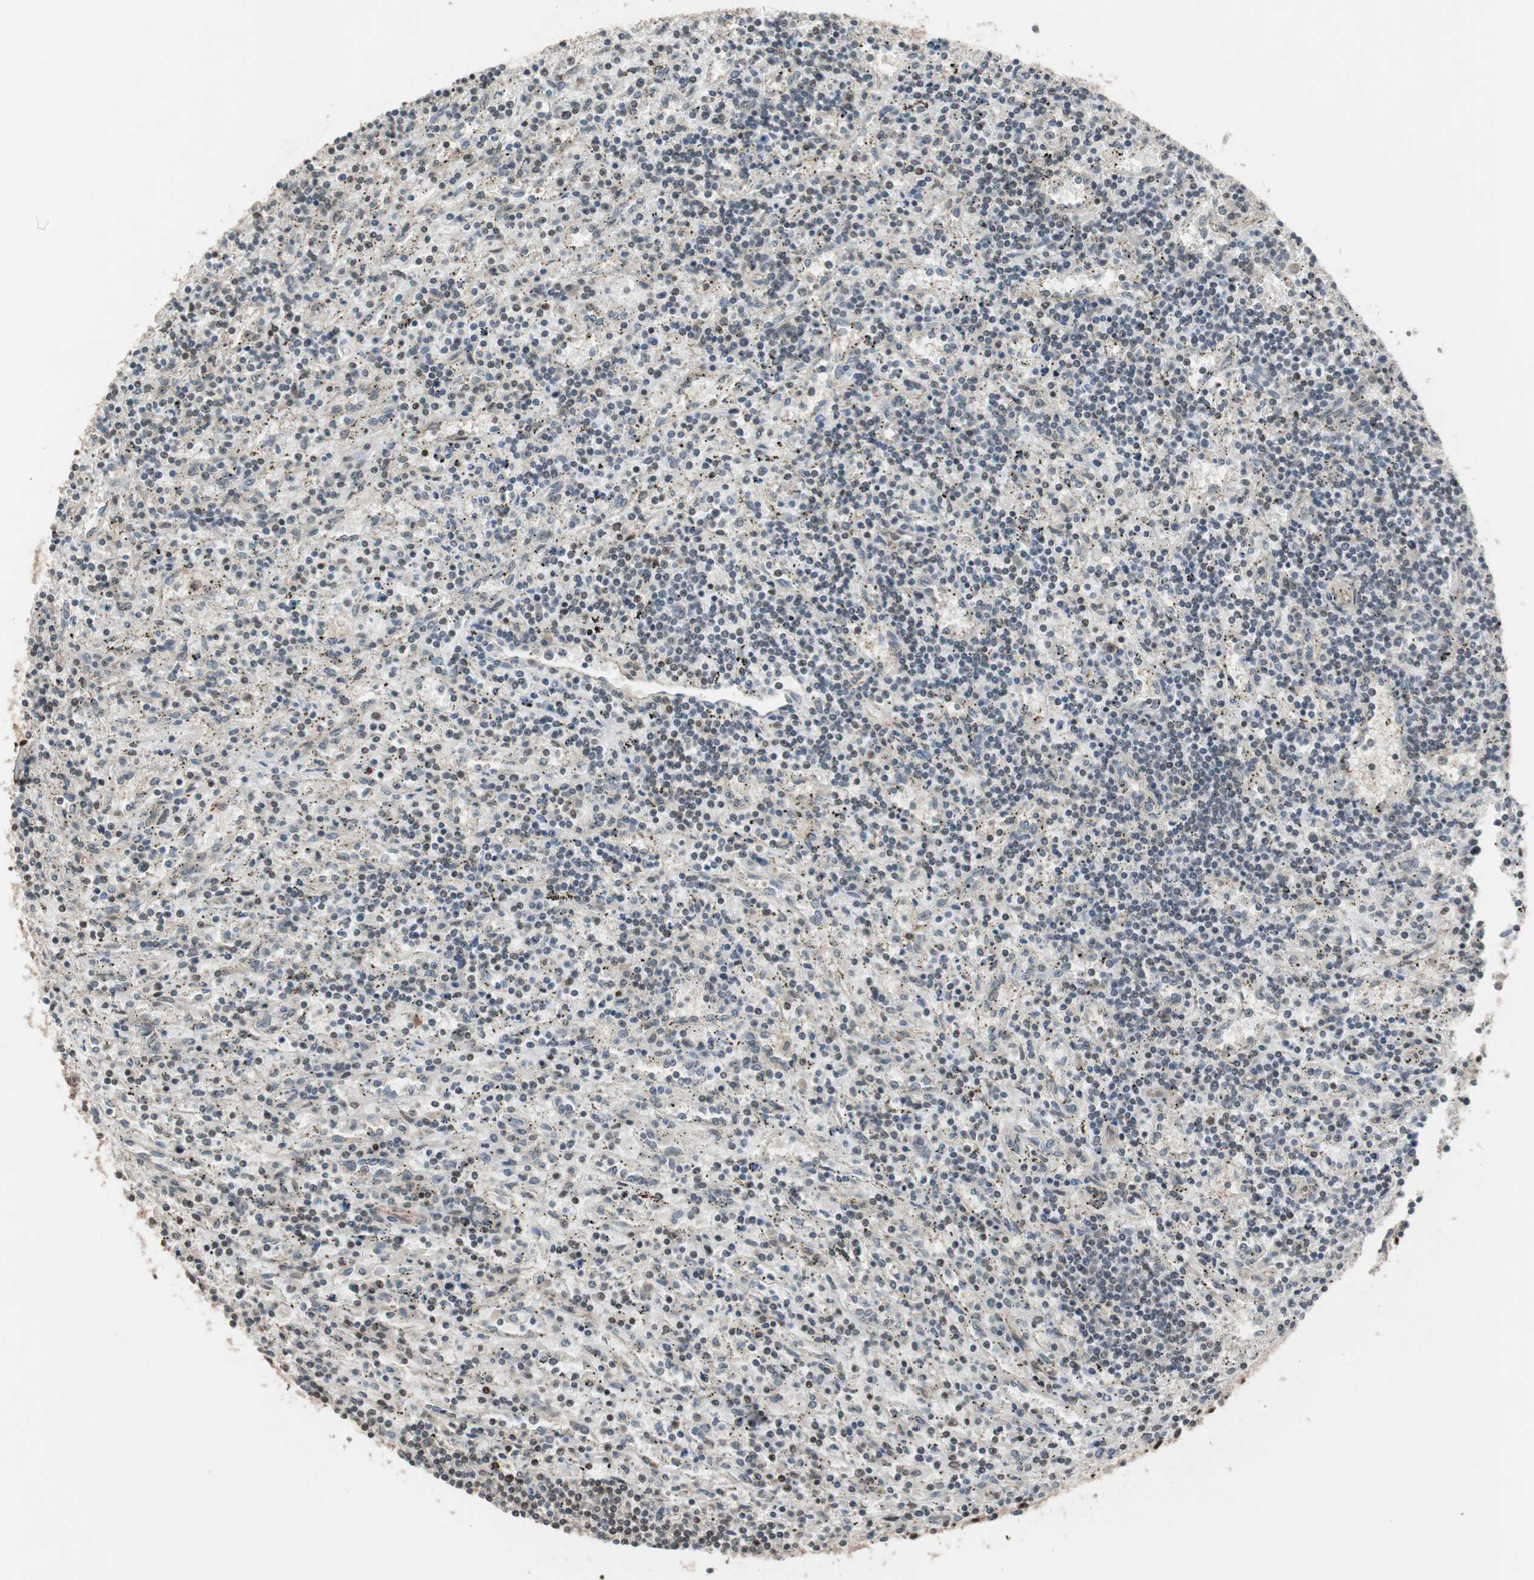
{"staining": {"intensity": "negative", "quantity": "none", "location": "none"}, "tissue": "lymphoma", "cell_type": "Tumor cells", "image_type": "cancer", "snomed": [{"axis": "morphology", "description": "Malignant lymphoma, non-Hodgkin's type, Low grade"}, {"axis": "topography", "description": "Spleen"}], "caption": "Protein analysis of low-grade malignant lymphoma, non-Hodgkin's type reveals no significant expression in tumor cells.", "gene": "DRAP1", "patient": {"sex": "male", "age": 76}}